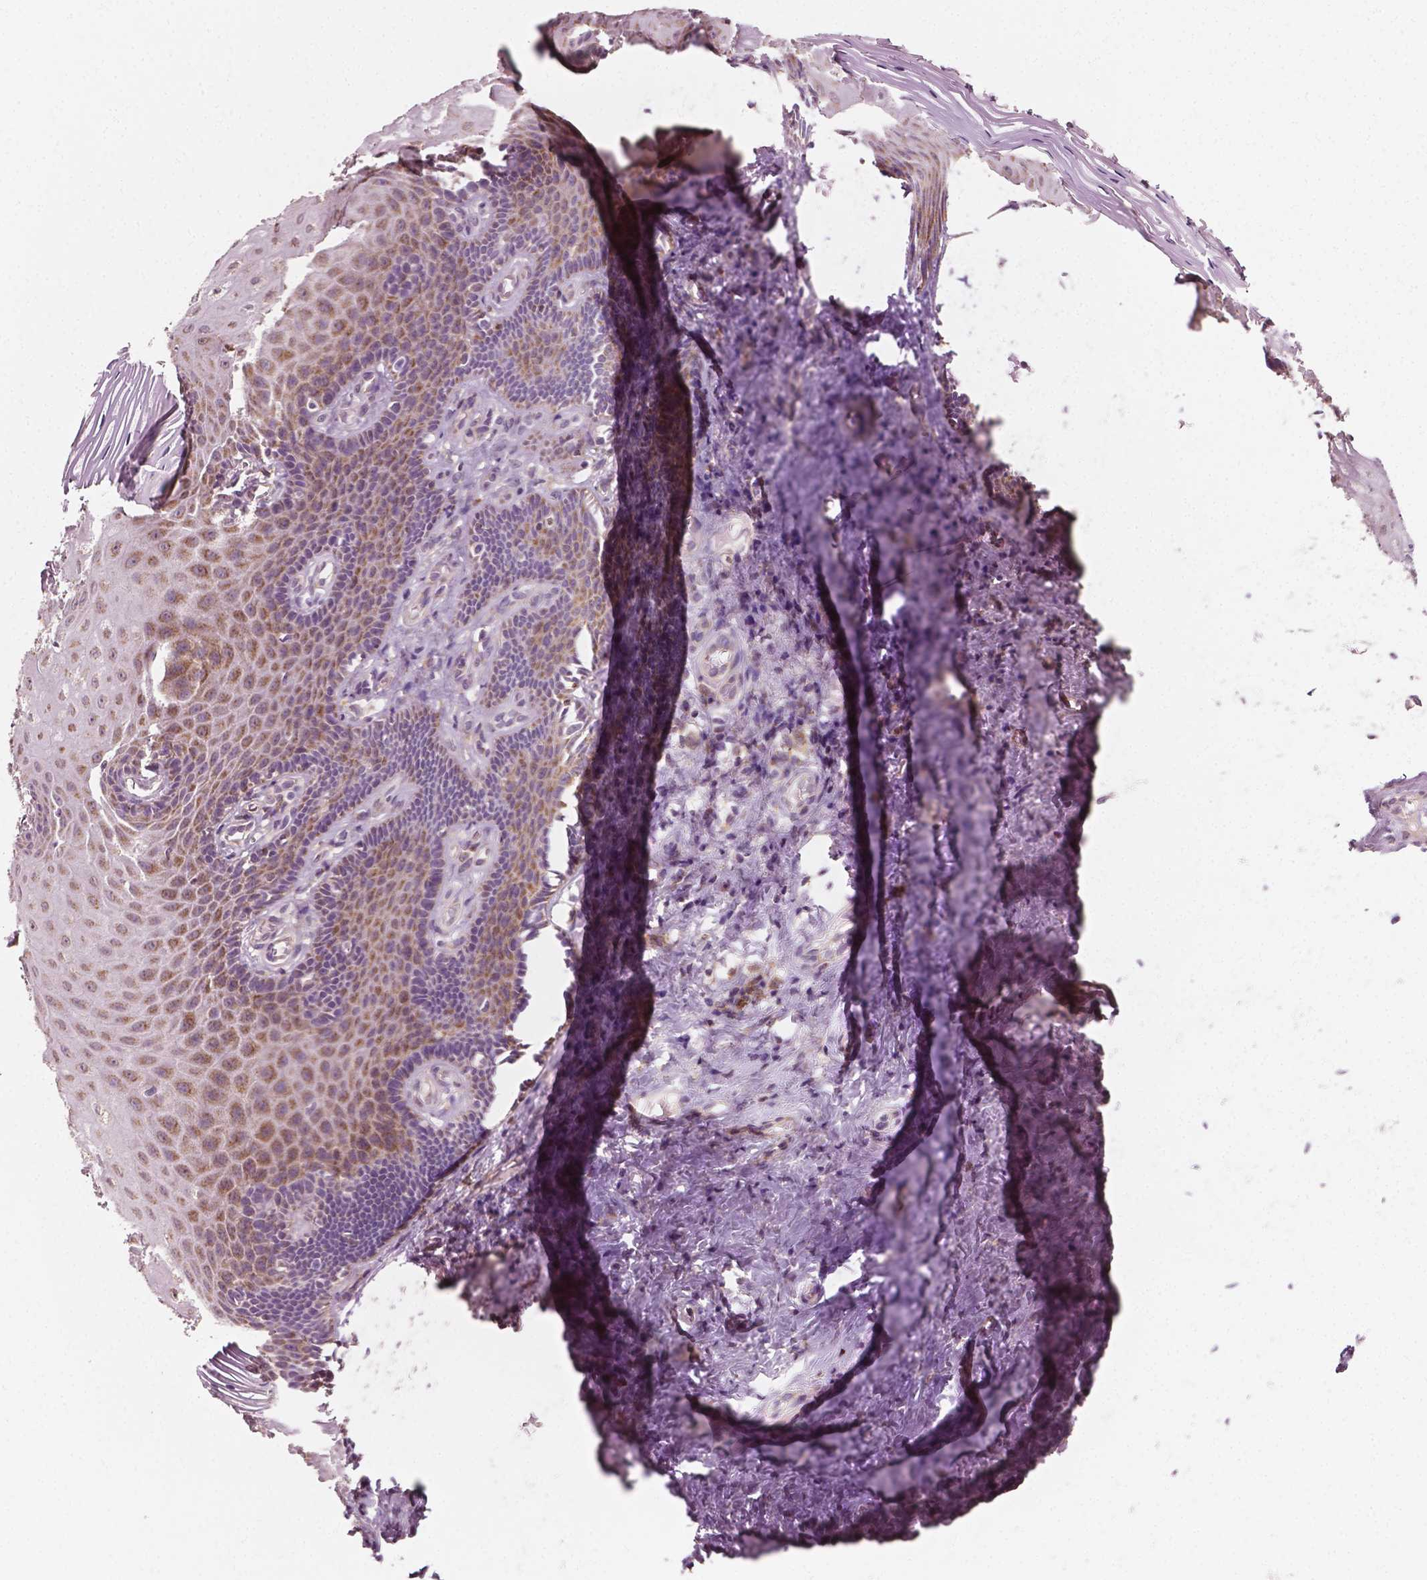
{"staining": {"intensity": "moderate", "quantity": ">75%", "location": "cytoplasmic/membranous"}, "tissue": "vagina", "cell_type": "Squamous epithelial cells", "image_type": "normal", "snomed": [{"axis": "morphology", "description": "Normal tissue, NOS"}, {"axis": "topography", "description": "Vagina"}], "caption": "Immunohistochemical staining of normal human vagina shows moderate cytoplasmic/membranous protein staining in about >75% of squamous epithelial cells.", "gene": "MCL1", "patient": {"sex": "female", "age": 83}}